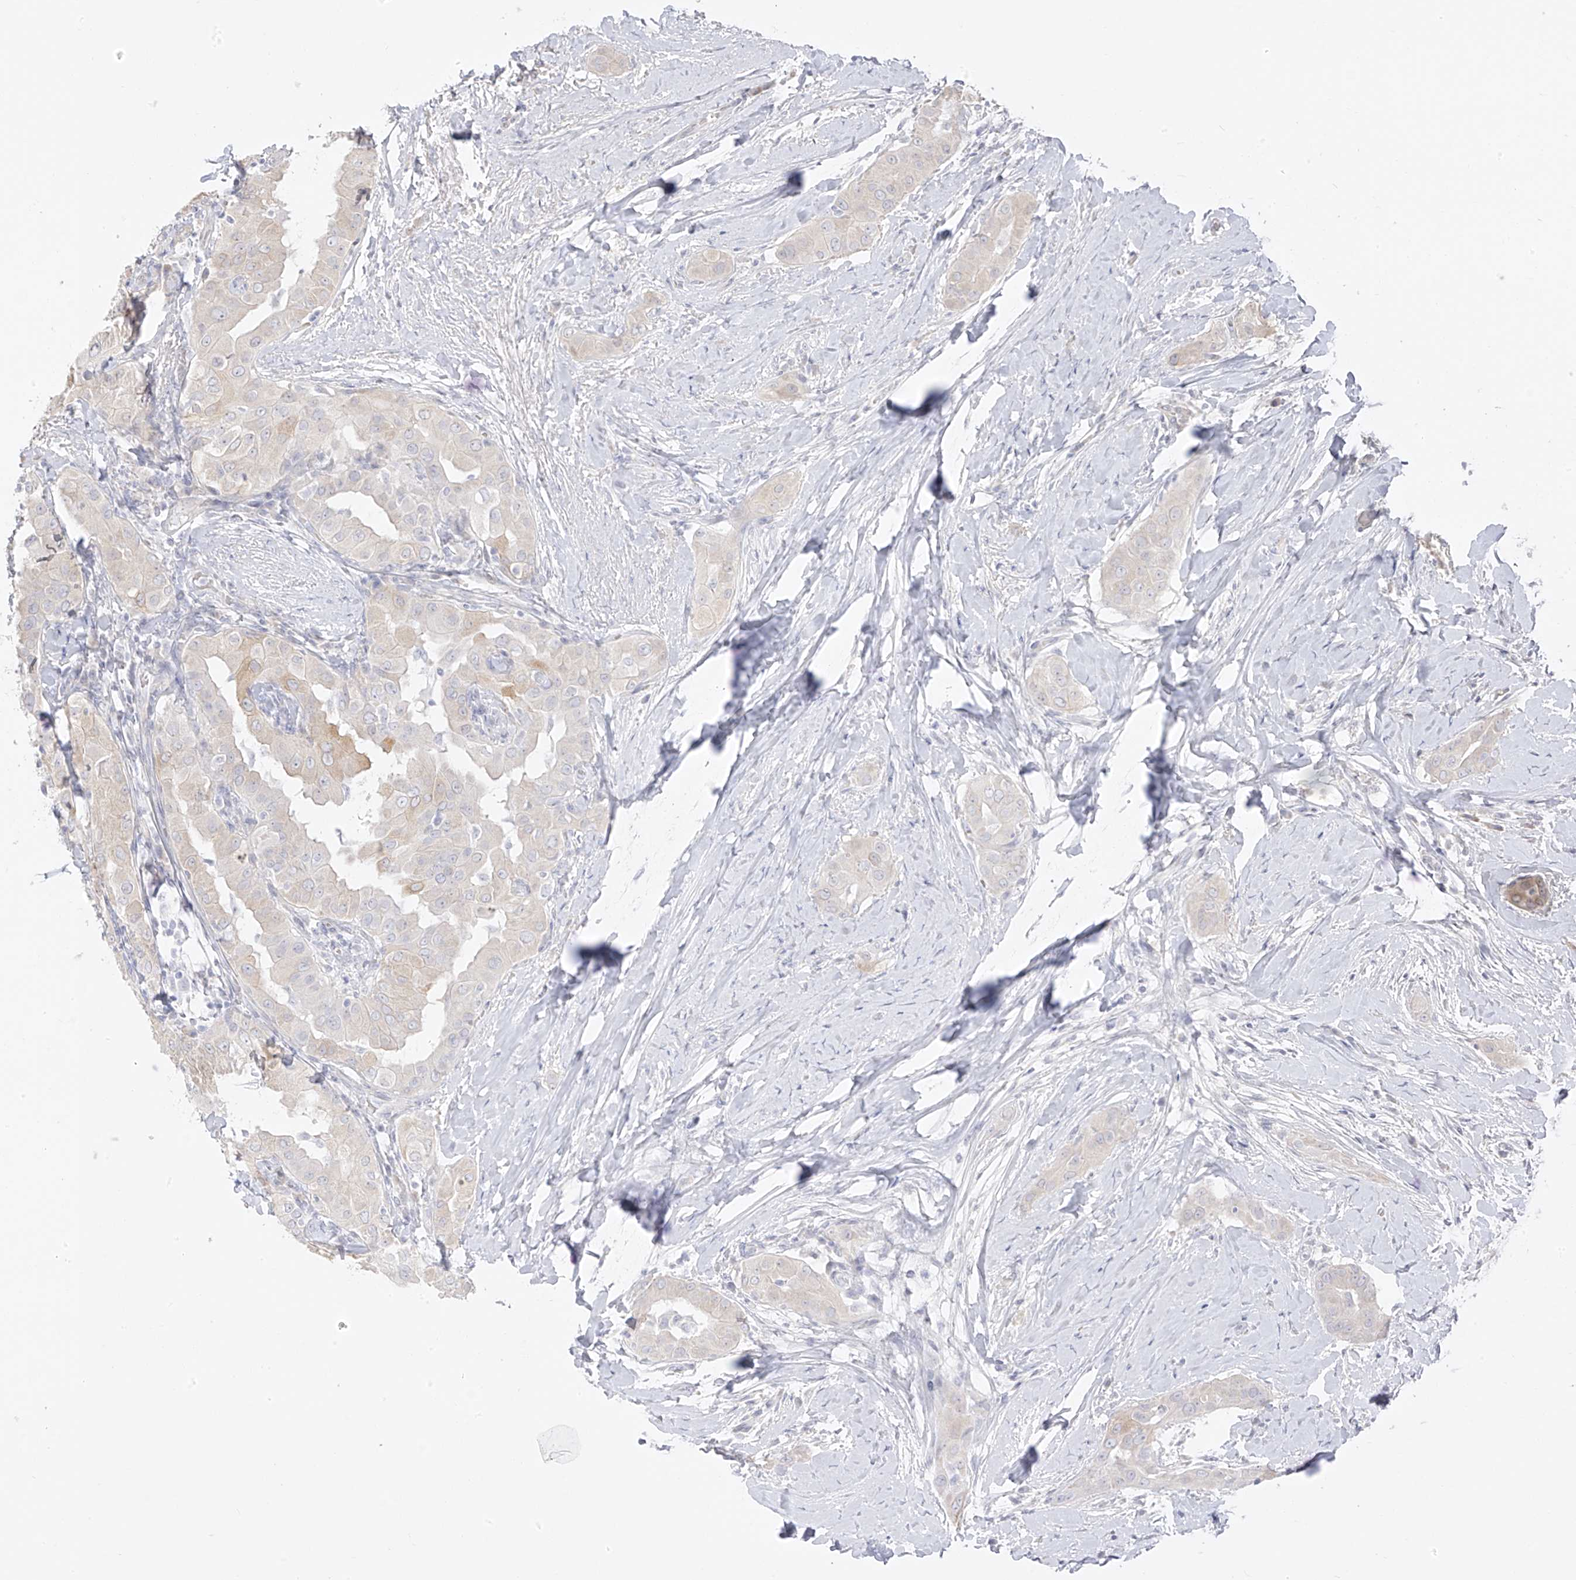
{"staining": {"intensity": "weak", "quantity": "25%-75%", "location": "cytoplasmic/membranous"}, "tissue": "thyroid cancer", "cell_type": "Tumor cells", "image_type": "cancer", "snomed": [{"axis": "morphology", "description": "Papillary adenocarcinoma, NOS"}, {"axis": "topography", "description": "Thyroid gland"}], "caption": "The histopathology image demonstrates immunohistochemical staining of papillary adenocarcinoma (thyroid). There is weak cytoplasmic/membranous expression is appreciated in approximately 25%-75% of tumor cells. (Stains: DAB in brown, nuclei in blue, Microscopy: brightfield microscopy at high magnification).", "gene": "DCDC2", "patient": {"sex": "male", "age": 33}}